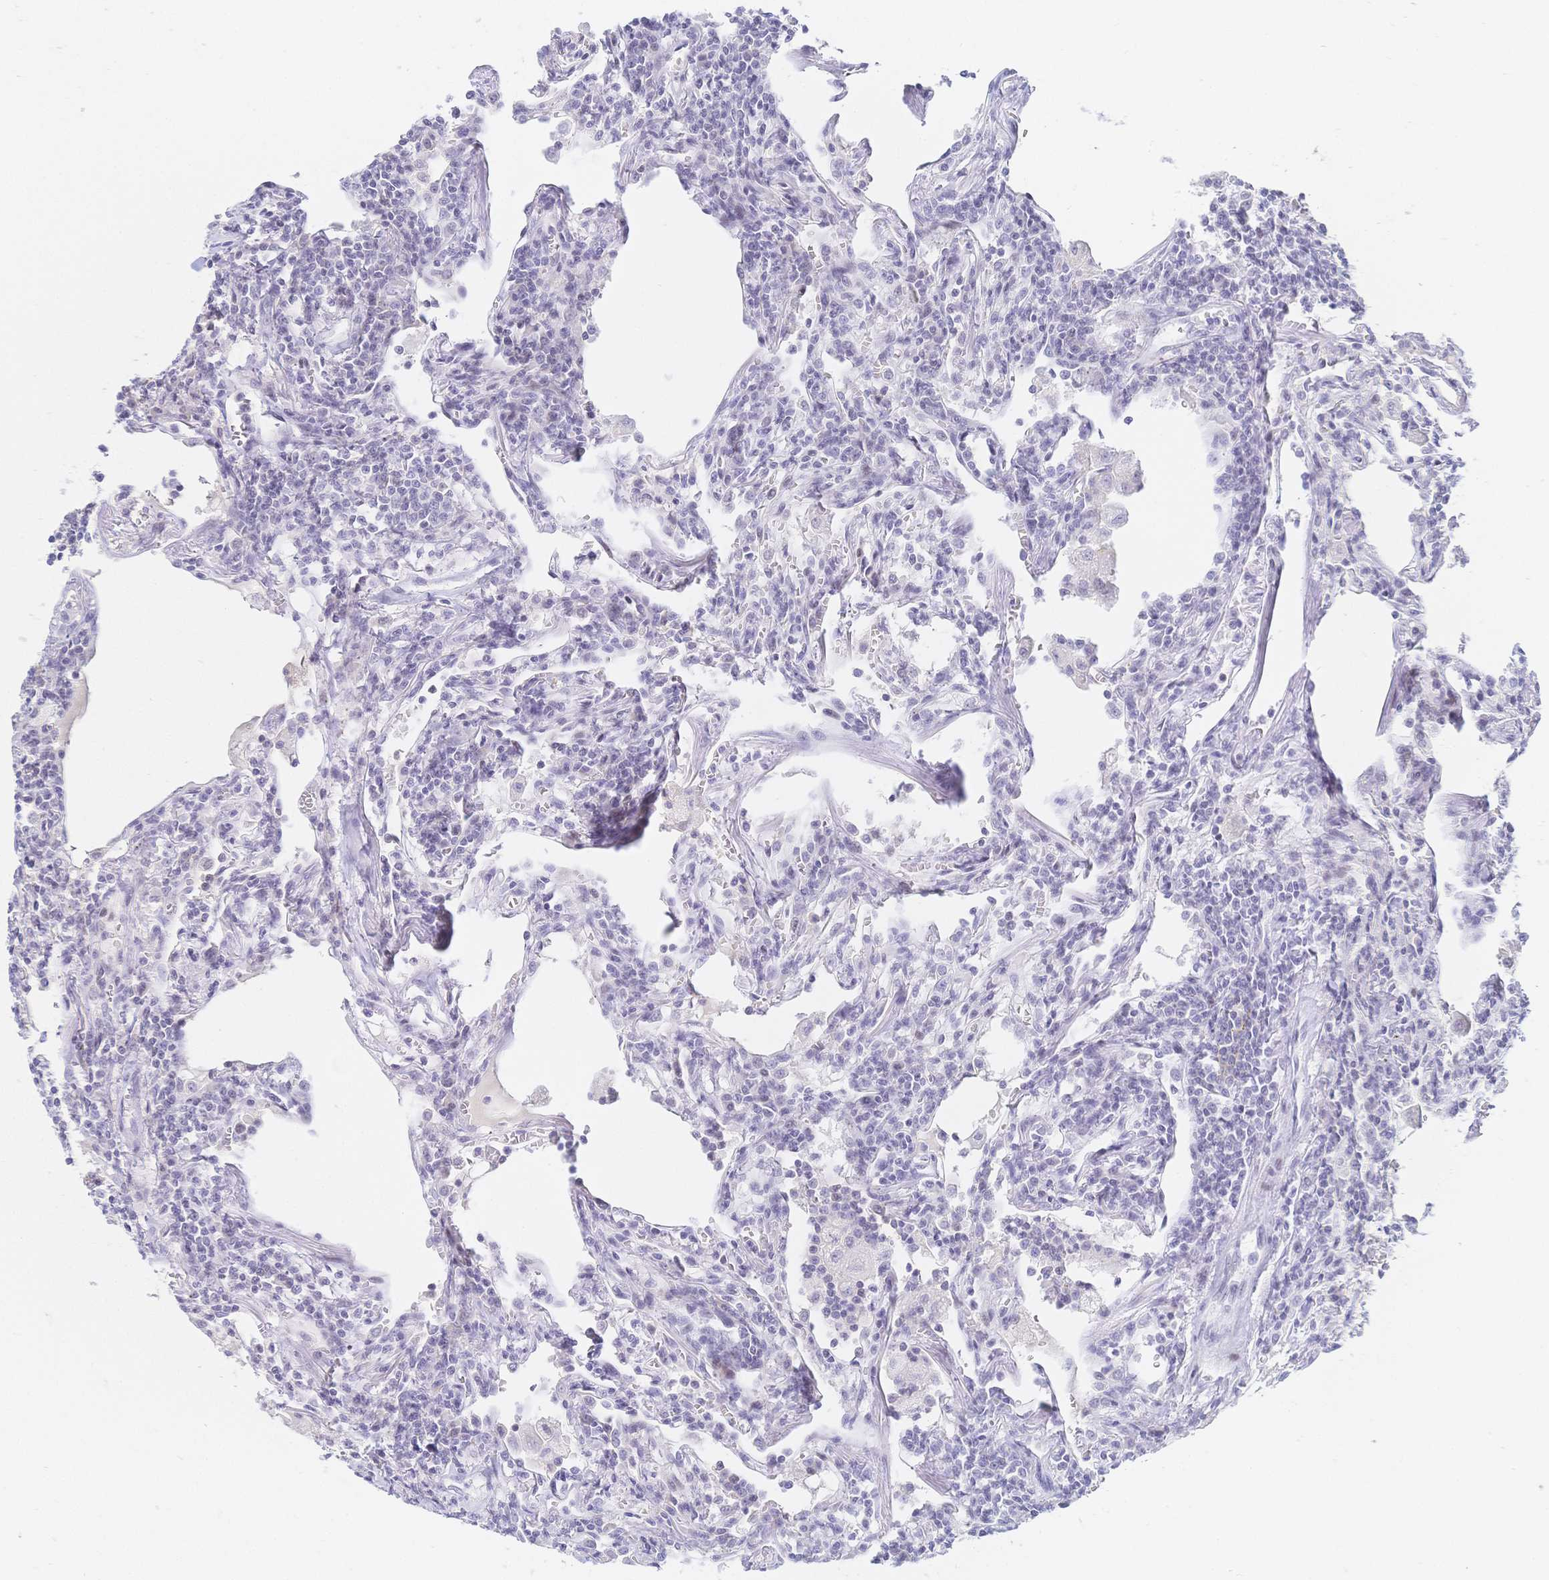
{"staining": {"intensity": "negative", "quantity": "none", "location": "none"}, "tissue": "lymphoma", "cell_type": "Tumor cells", "image_type": "cancer", "snomed": [{"axis": "morphology", "description": "Malignant lymphoma, non-Hodgkin's type, Low grade"}, {"axis": "topography", "description": "Lung"}], "caption": "The photomicrograph exhibits no staining of tumor cells in lymphoma.", "gene": "CR2", "patient": {"sex": "female", "age": 71}}